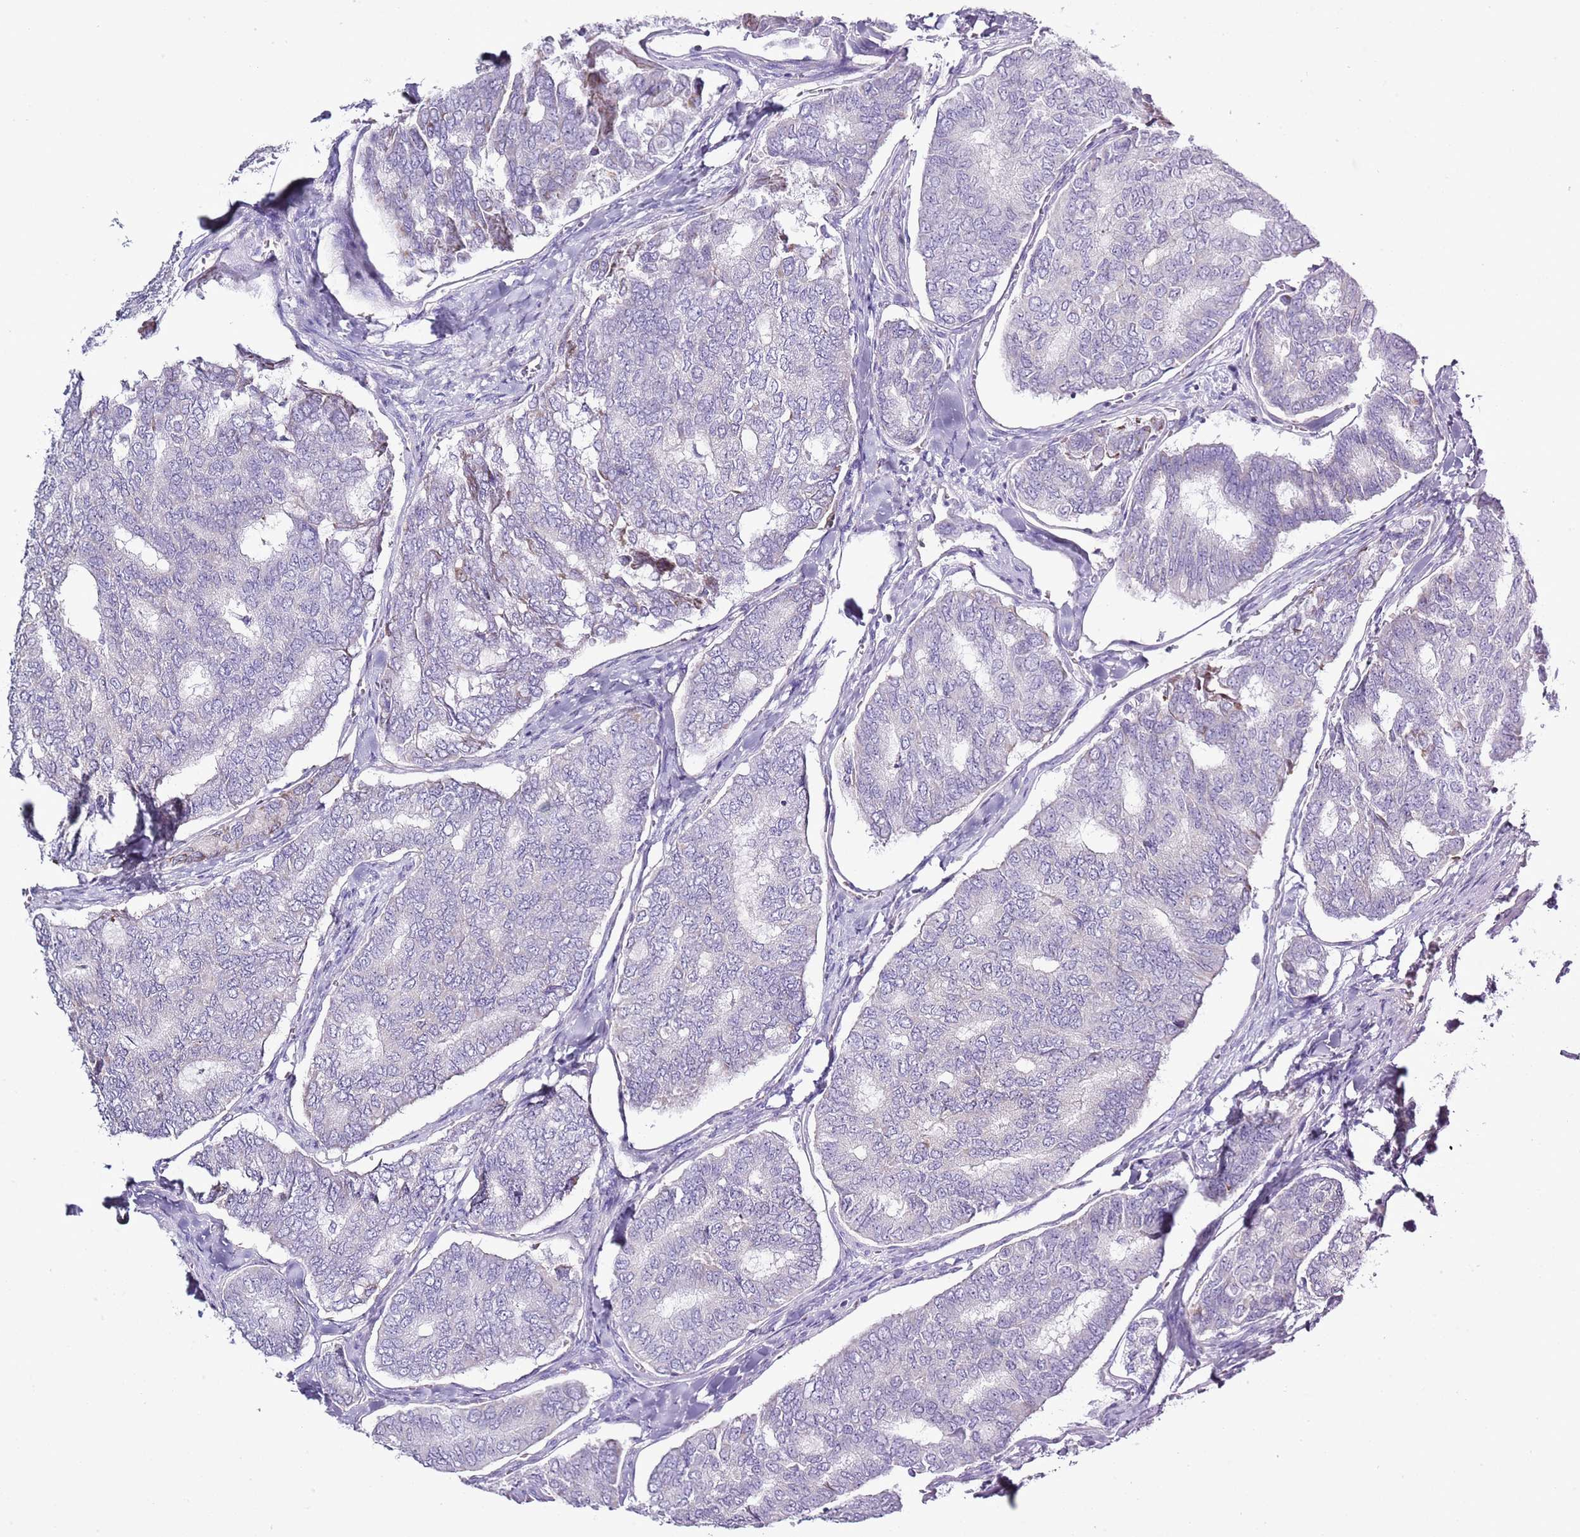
{"staining": {"intensity": "negative", "quantity": "none", "location": "none"}, "tissue": "thyroid cancer", "cell_type": "Tumor cells", "image_type": "cancer", "snomed": [{"axis": "morphology", "description": "Papillary adenocarcinoma, NOS"}, {"axis": "topography", "description": "Thyroid gland"}], "caption": "Immunohistochemical staining of papillary adenocarcinoma (thyroid) shows no significant positivity in tumor cells.", "gene": "SLC23A1", "patient": {"sex": "female", "age": 35}}